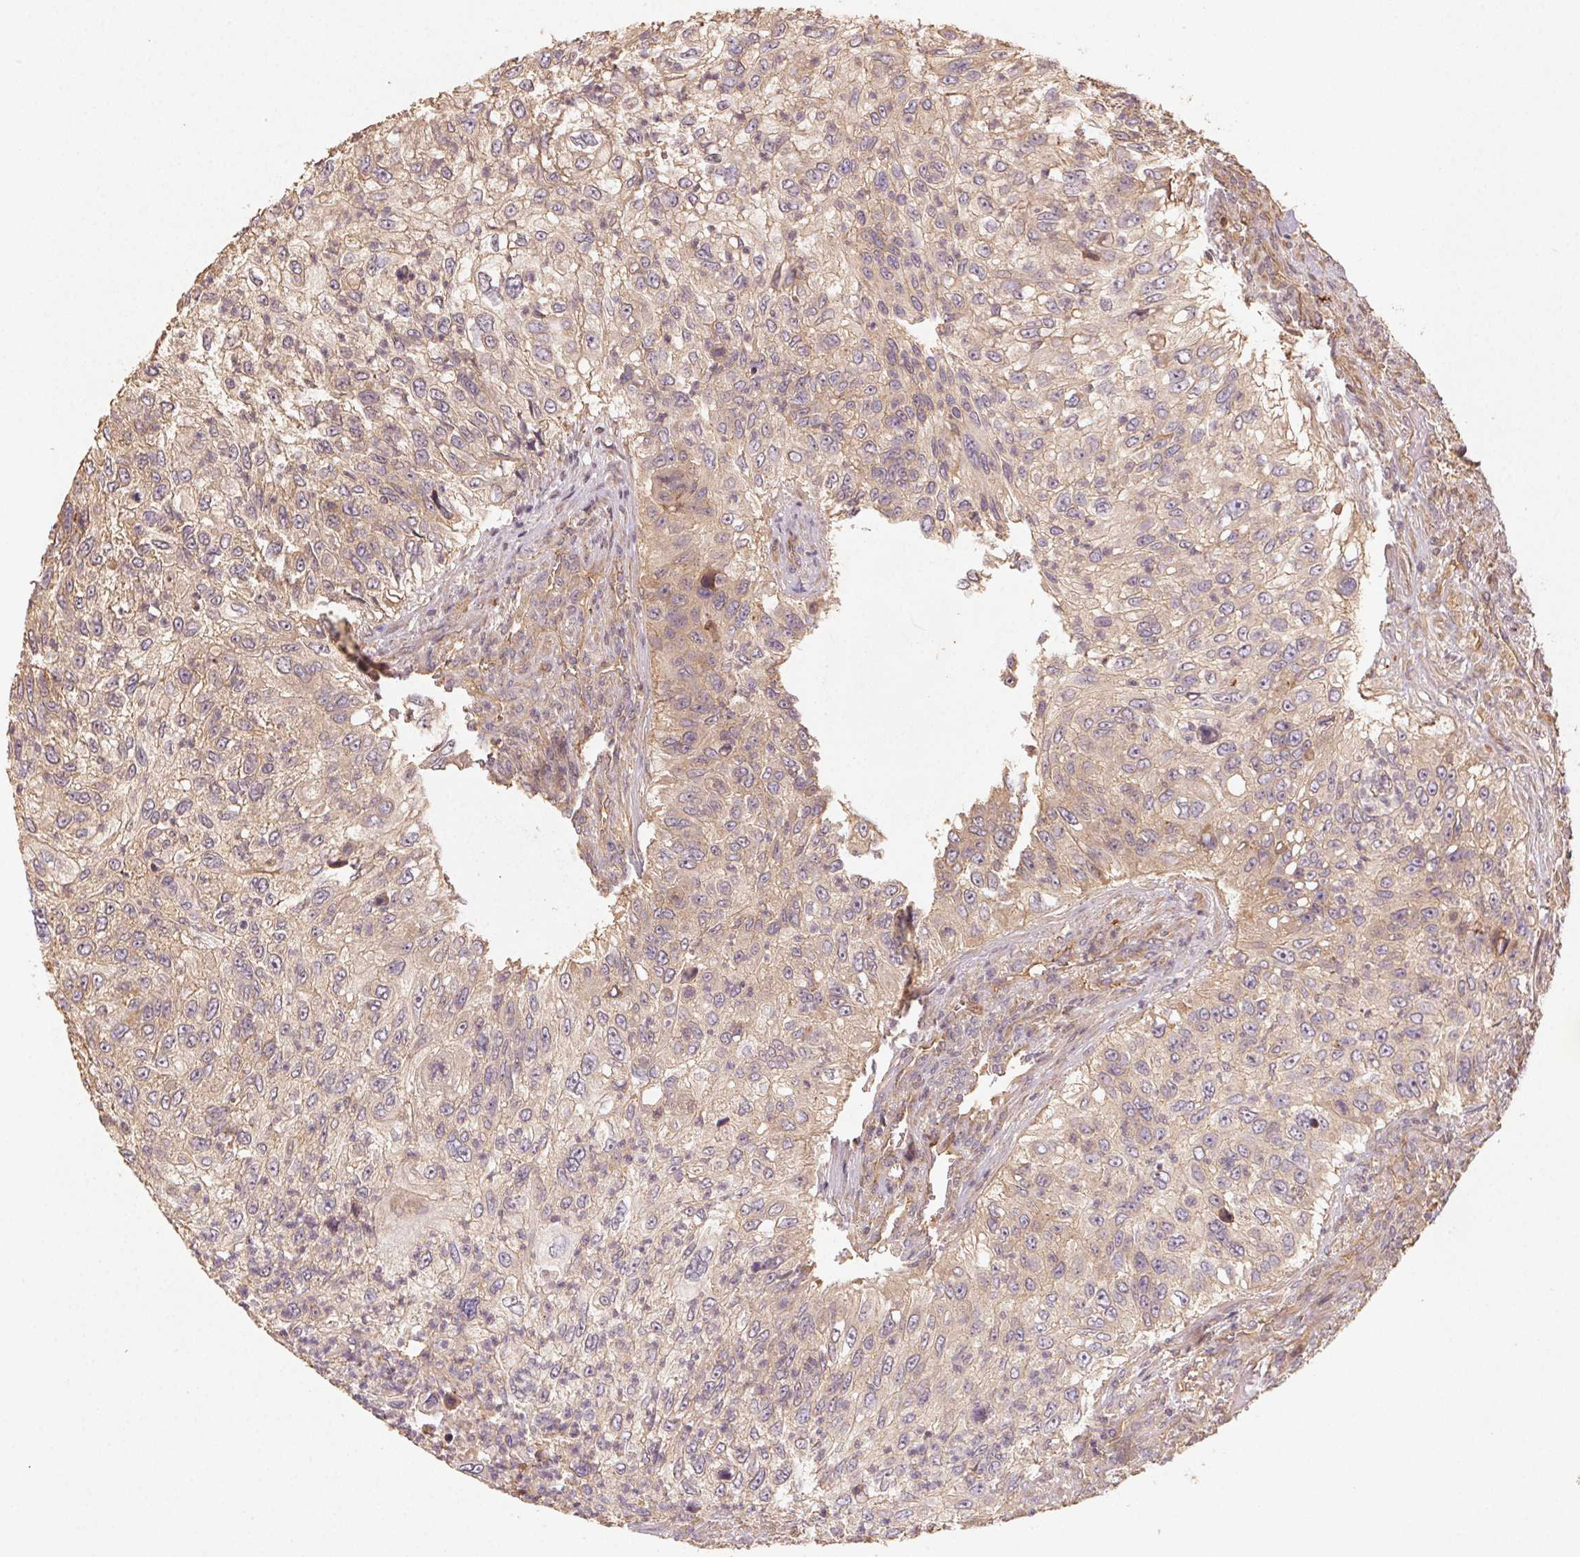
{"staining": {"intensity": "weak", "quantity": "25%-75%", "location": "cytoplasmic/membranous"}, "tissue": "urothelial cancer", "cell_type": "Tumor cells", "image_type": "cancer", "snomed": [{"axis": "morphology", "description": "Urothelial carcinoma, High grade"}, {"axis": "topography", "description": "Urinary bladder"}], "caption": "Urothelial cancer stained with a protein marker demonstrates weak staining in tumor cells.", "gene": "RALA", "patient": {"sex": "female", "age": 60}}